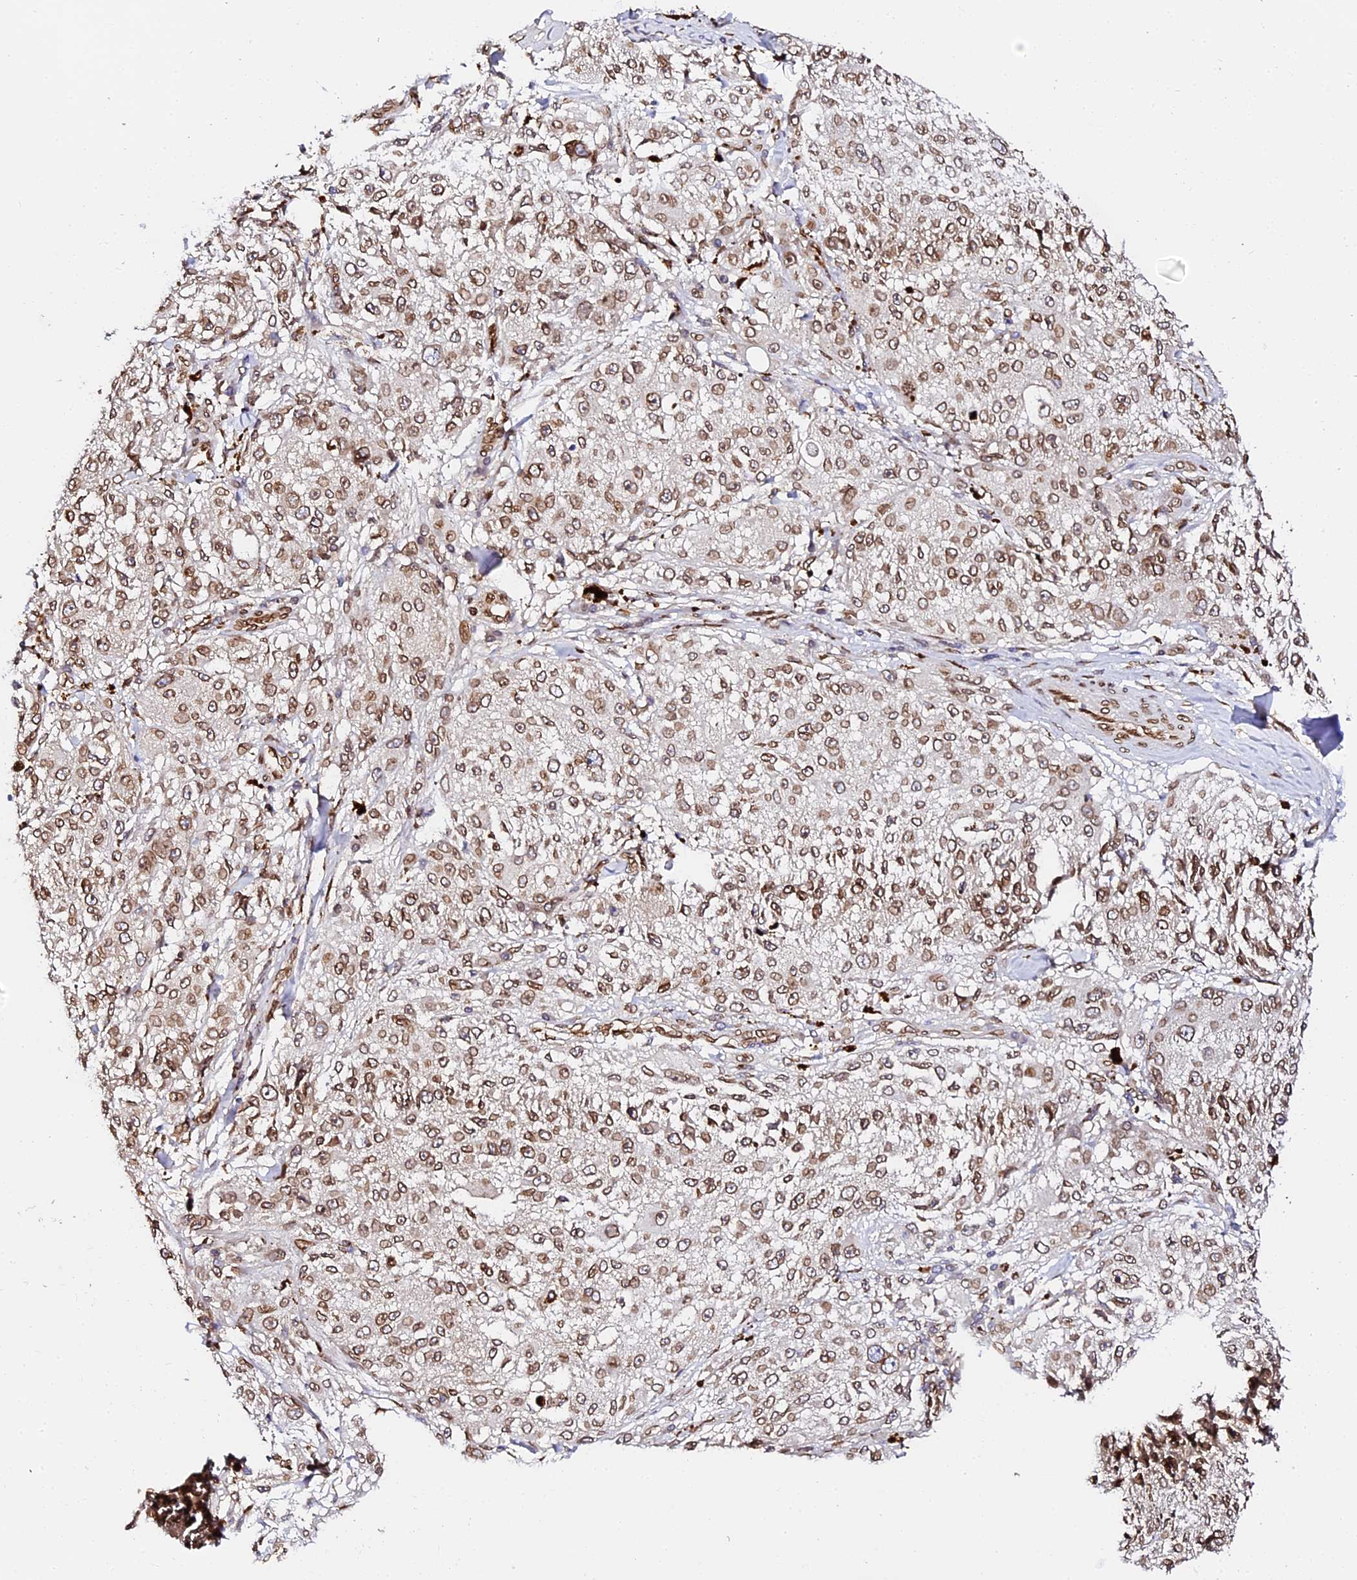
{"staining": {"intensity": "moderate", "quantity": ">75%", "location": "cytoplasmic/membranous,nuclear"}, "tissue": "melanoma", "cell_type": "Tumor cells", "image_type": "cancer", "snomed": [{"axis": "morphology", "description": "Necrosis, NOS"}, {"axis": "morphology", "description": "Malignant melanoma, NOS"}, {"axis": "topography", "description": "Skin"}], "caption": "Immunohistochemistry histopathology image of malignant melanoma stained for a protein (brown), which displays medium levels of moderate cytoplasmic/membranous and nuclear expression in about >75% of tumor cells.", "gene": "ANAPC5", "patient": {"sex": "female", "age": 87}}